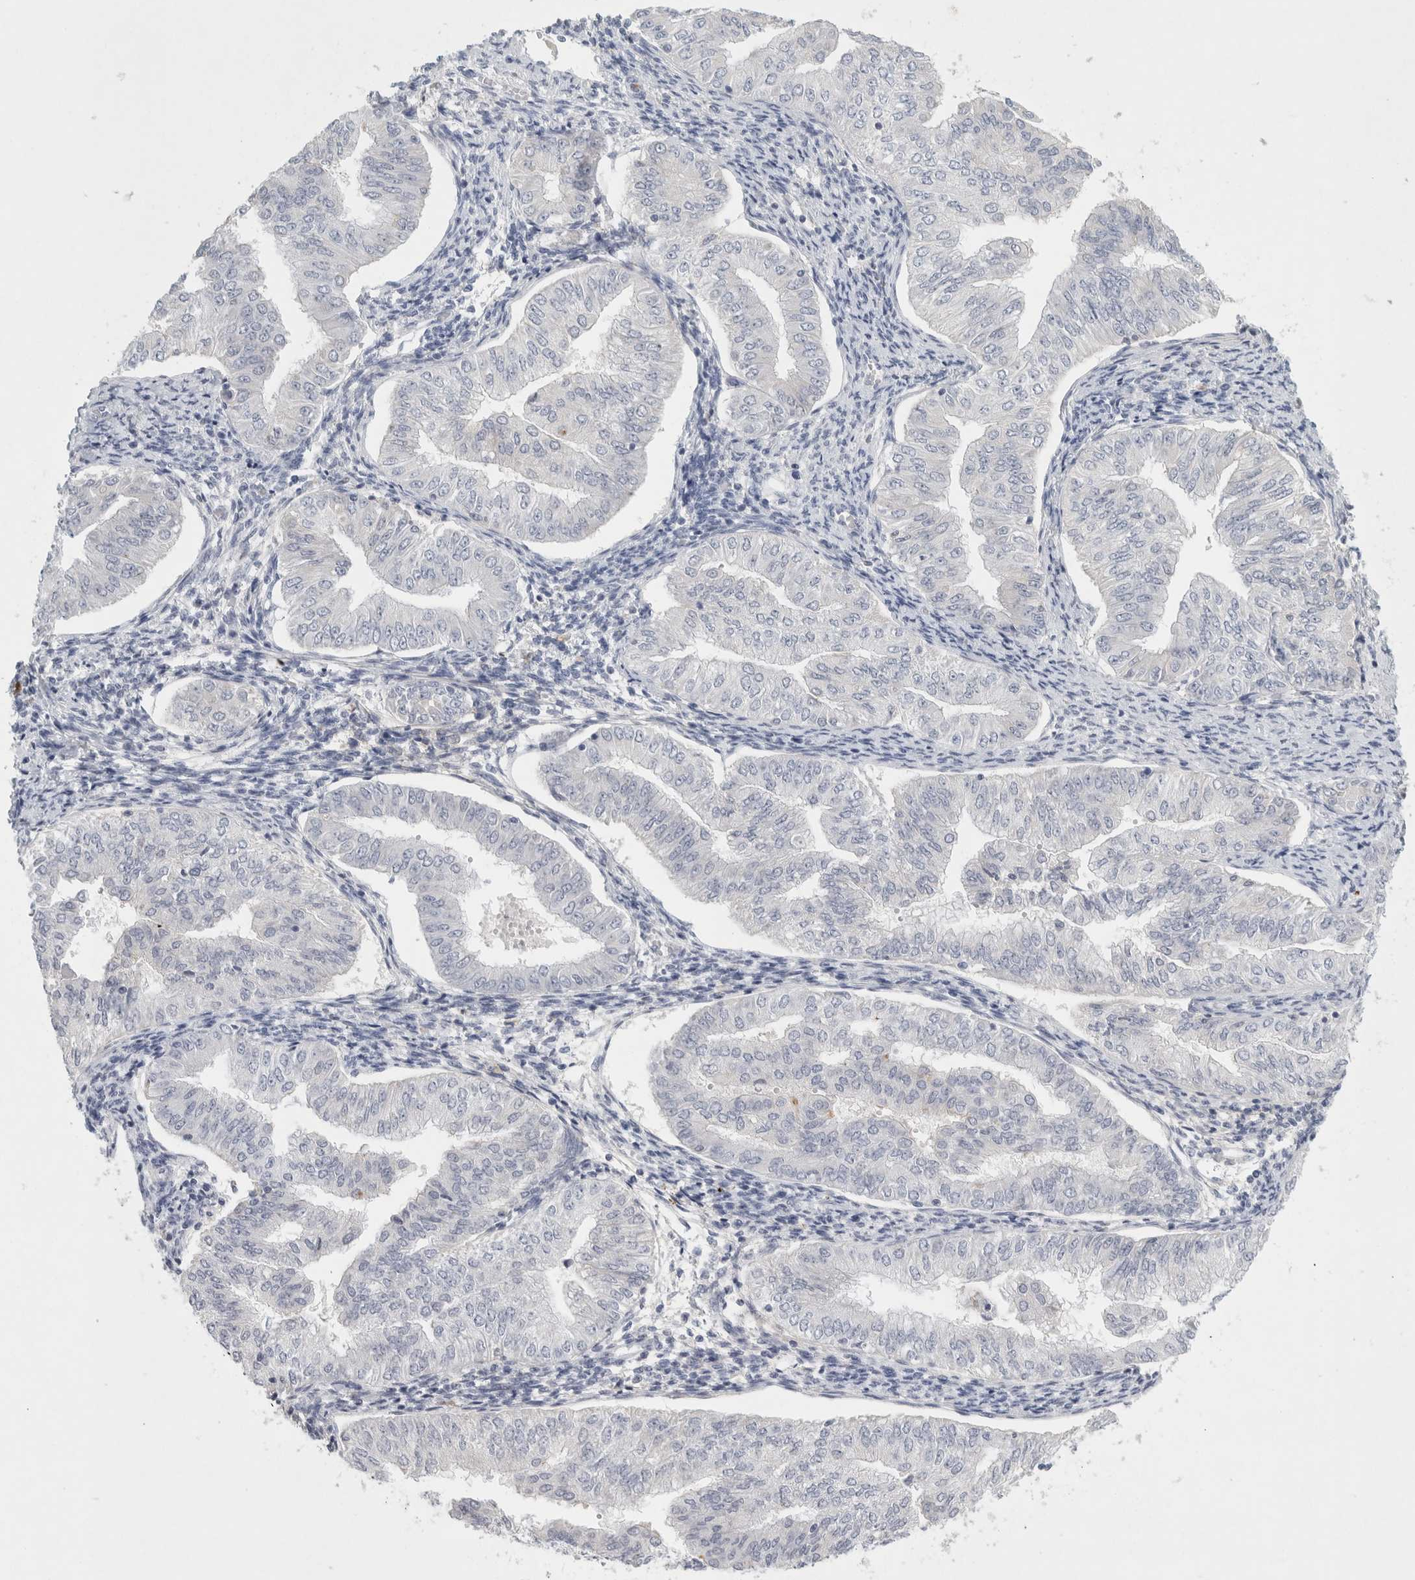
{"staining": {"intensity": "negative", "quantity": "none", "location": "none"}, "tissue": "endometrial cancer", "cell_type": "Tumor cells", "image_type": "cancer", "snomed": [{"axis": "morphology", "description": "Normal tissue, NOS"}, {"axis": "morphology", "description": "Adenocarcinoma, NOS"}, {"axis": "topography", "description": "Endometrium"}], "caption": "High magnification brightfield microscopy of endometrial cancer stained with DAB (brown) and counterstained with hematoxylin (blue): tumor cells show no significant positivity. Brightfield microscopy of immunohistochemistry (IHC) stained with DAB (brown) and hematoxylin (blue), captured at high magnification.", "gene": "FGL2", "patient": {"sex": "female", "age": 53}}